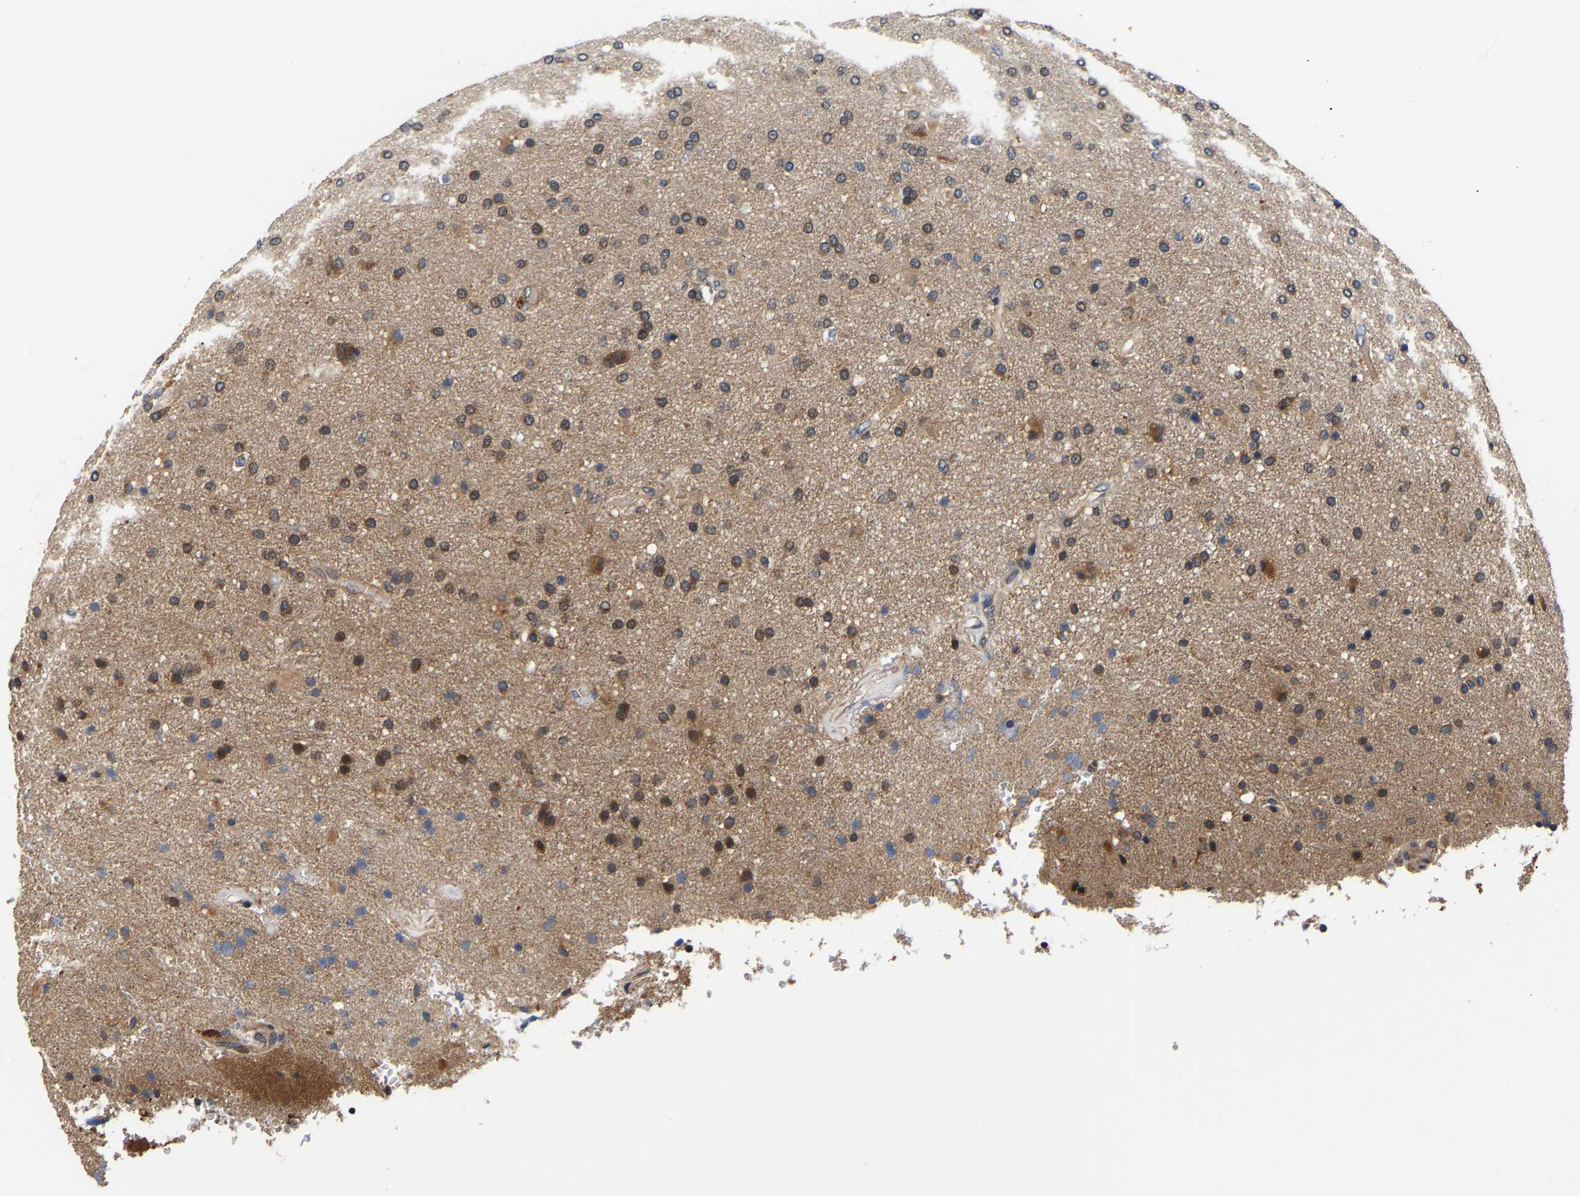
{"staining": {"intensity": "moderate", "quantity": "25%-75%", "location": "cytoplasmic/membranous,nuclear"}, "tissue": "glioma", "cell_type": "Tumor cells", "image_type": "cancer", "snomed": [{"axis": "morphology", "description": "Glioma, malignant, High grade"}, {"axis": "topography", "description": "Brain"}], "caption": "There is medium levels of moderate cytoplasmic/membranous and nuclear positivity in tumor cells of malignant glioma (high-grade), as demonstrated by immunohistochemical staining (brown color).", "gene": "LRBA", "patient": {"sex": "male", "age": 72}}